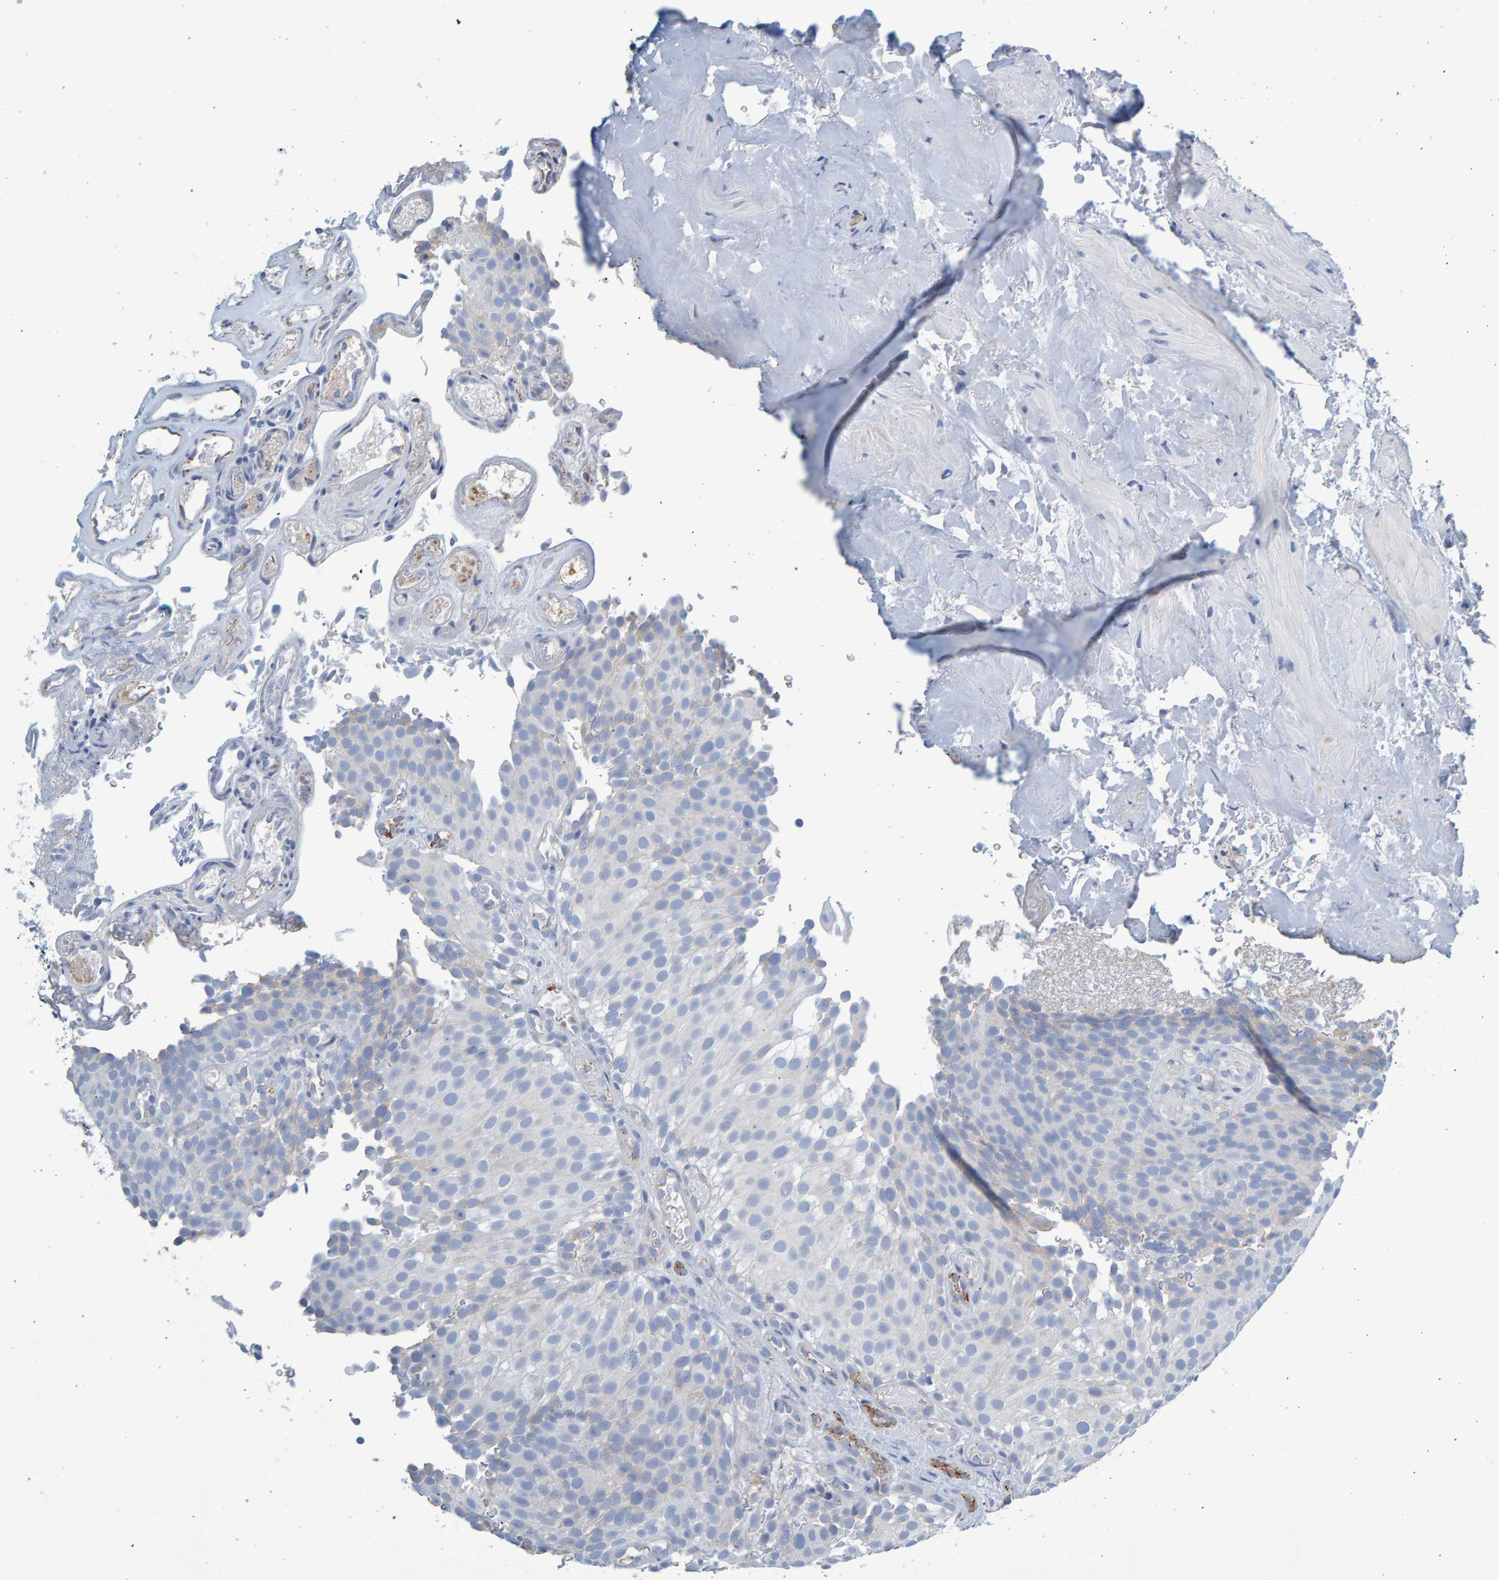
{"staining": {"intensity": "negative", "quantity": "none", "location": "none"}, "tissue": "urothelial cancer", "cell_type": "Tumor cells", "image_type": "cancer", "snomed": [{"axis": "morphology", "description": "Urothelial carcinoma, Low grade"}, {"axis": "topography", "description": "Urinary bladder"}], "caption": "Urothelial carcinoma (low-grade) stained for a protein using immunohistochemistry displays no staining tumor cells.", "gene": "SLC34A3", "patient": {"sex": "male", "age": 78}}